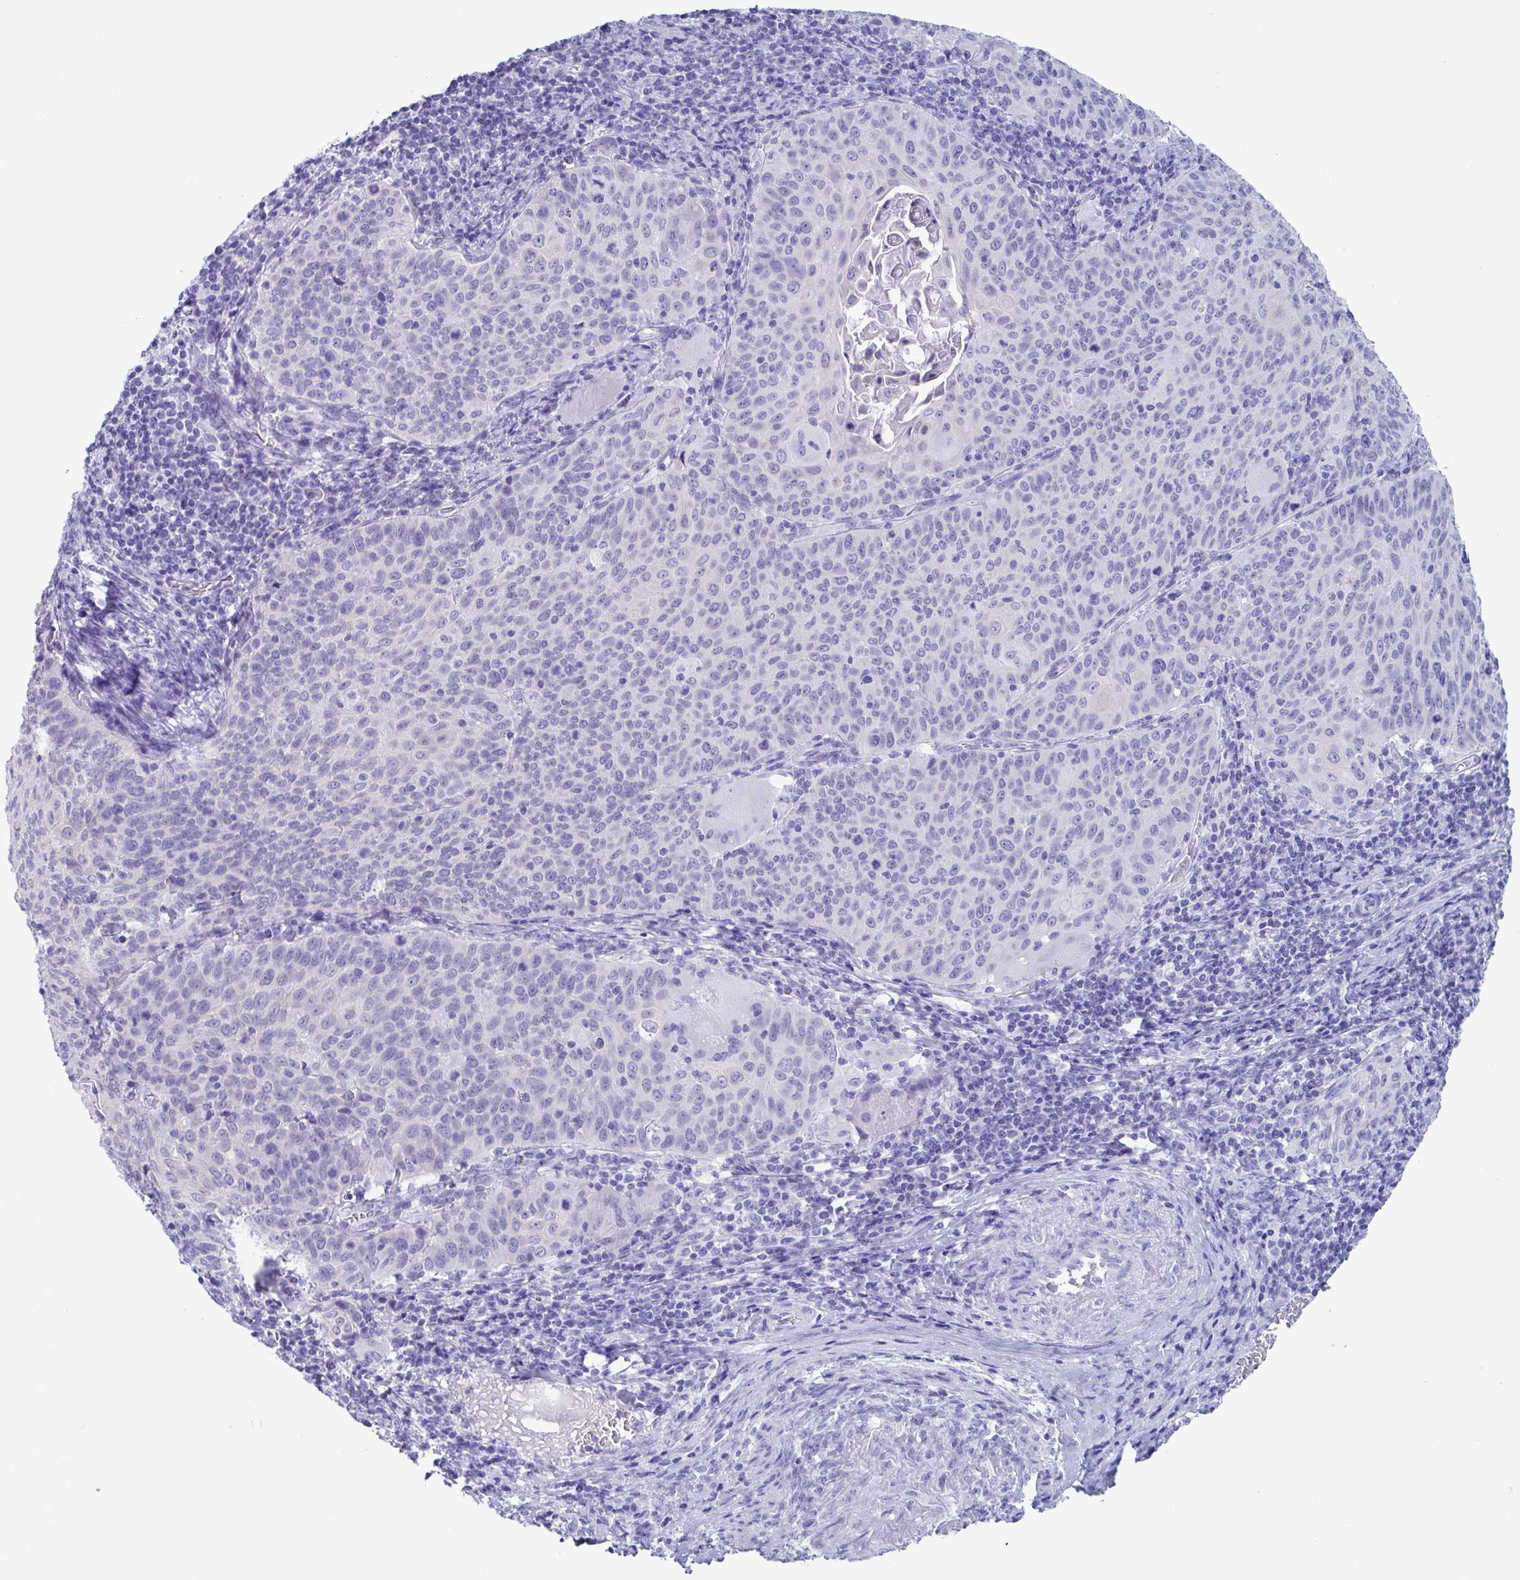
{"staining": {"intensity": "negative", "quantity": "none", "location": "none"}, "tissue": "cervical cancer", "cell_type": "Tumor cells", "image_type": "cancer", "snomed": [{"axis": "morphology", "description": "Squamous cell carcinoma, NOS"}, {"axis": "topography", "description": "Cervix"}], "caption": "Immunohistochemistry micrograph of neoplastic tissue: human cervical squamous cell carcinoma stained with DAB reveals no significant protein positivity in tumor cells. (Brightfield microscopy of DAB immunohistochemistry (IHC) at high magnification).", "gene": "CDX4", "patient": {"sex": "female", "age": 65}}